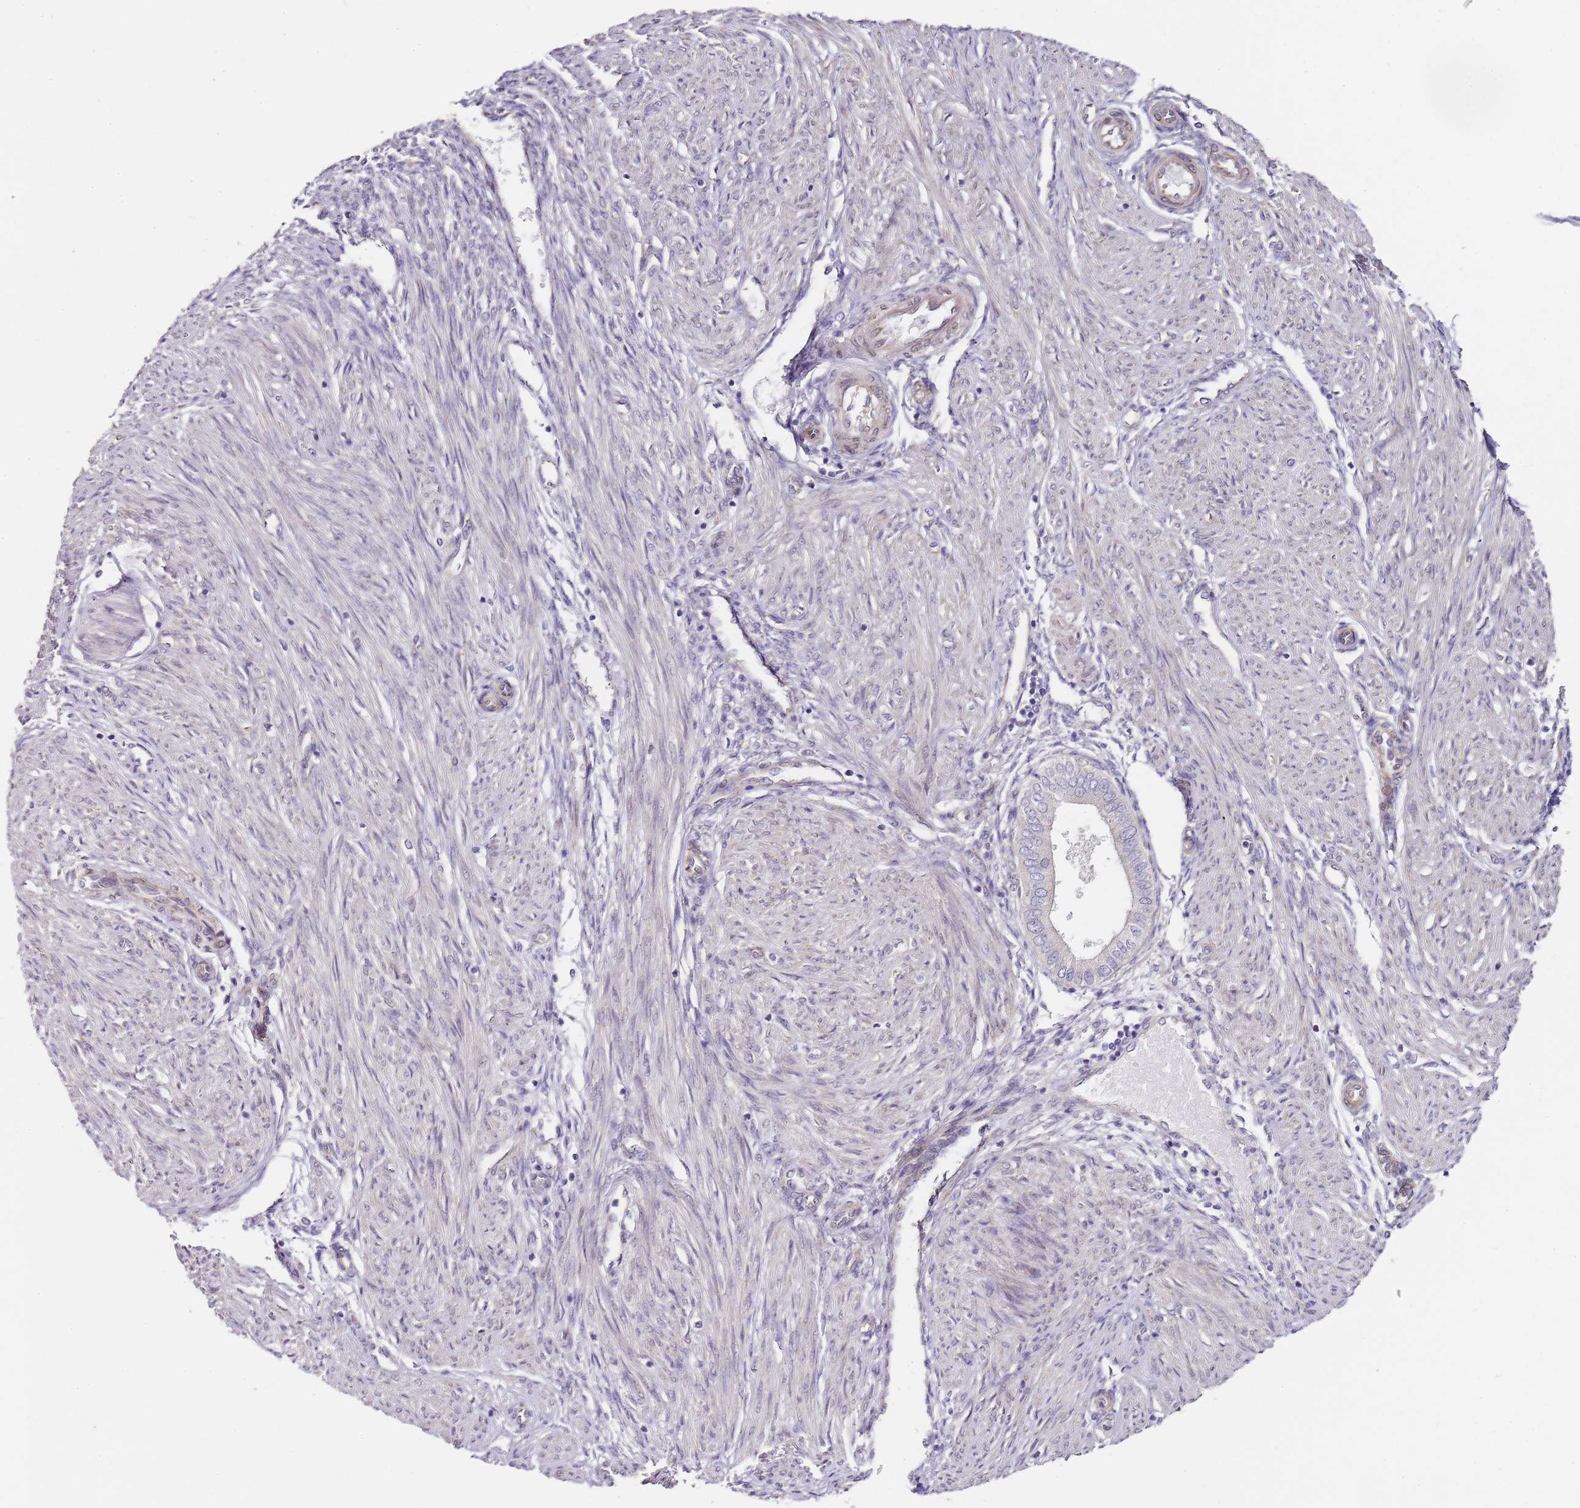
{"staining": {"intensity": "weak", "quantity": "<25%", "location": "cytoplasmic/membranous"}, "tissue": "endometrium", "cell_type": "Cells in endometrial stroma", "image_type": "normal", "snomed": [{"axis": "morphology", "description": "Normal tissue, NOS"}, {"axis": "topography", "description": "Endometrium"}], "caption": "Protein analysis of normal endometrium shows no significant staining in cells in endometrial stroma. (DAB (3,3'-diaminobenzidine) IHC visualized using brightfield microscopy, high magnification).", "gene": "TBC1D9", "patient": {"sex": "female", "age": 53}}